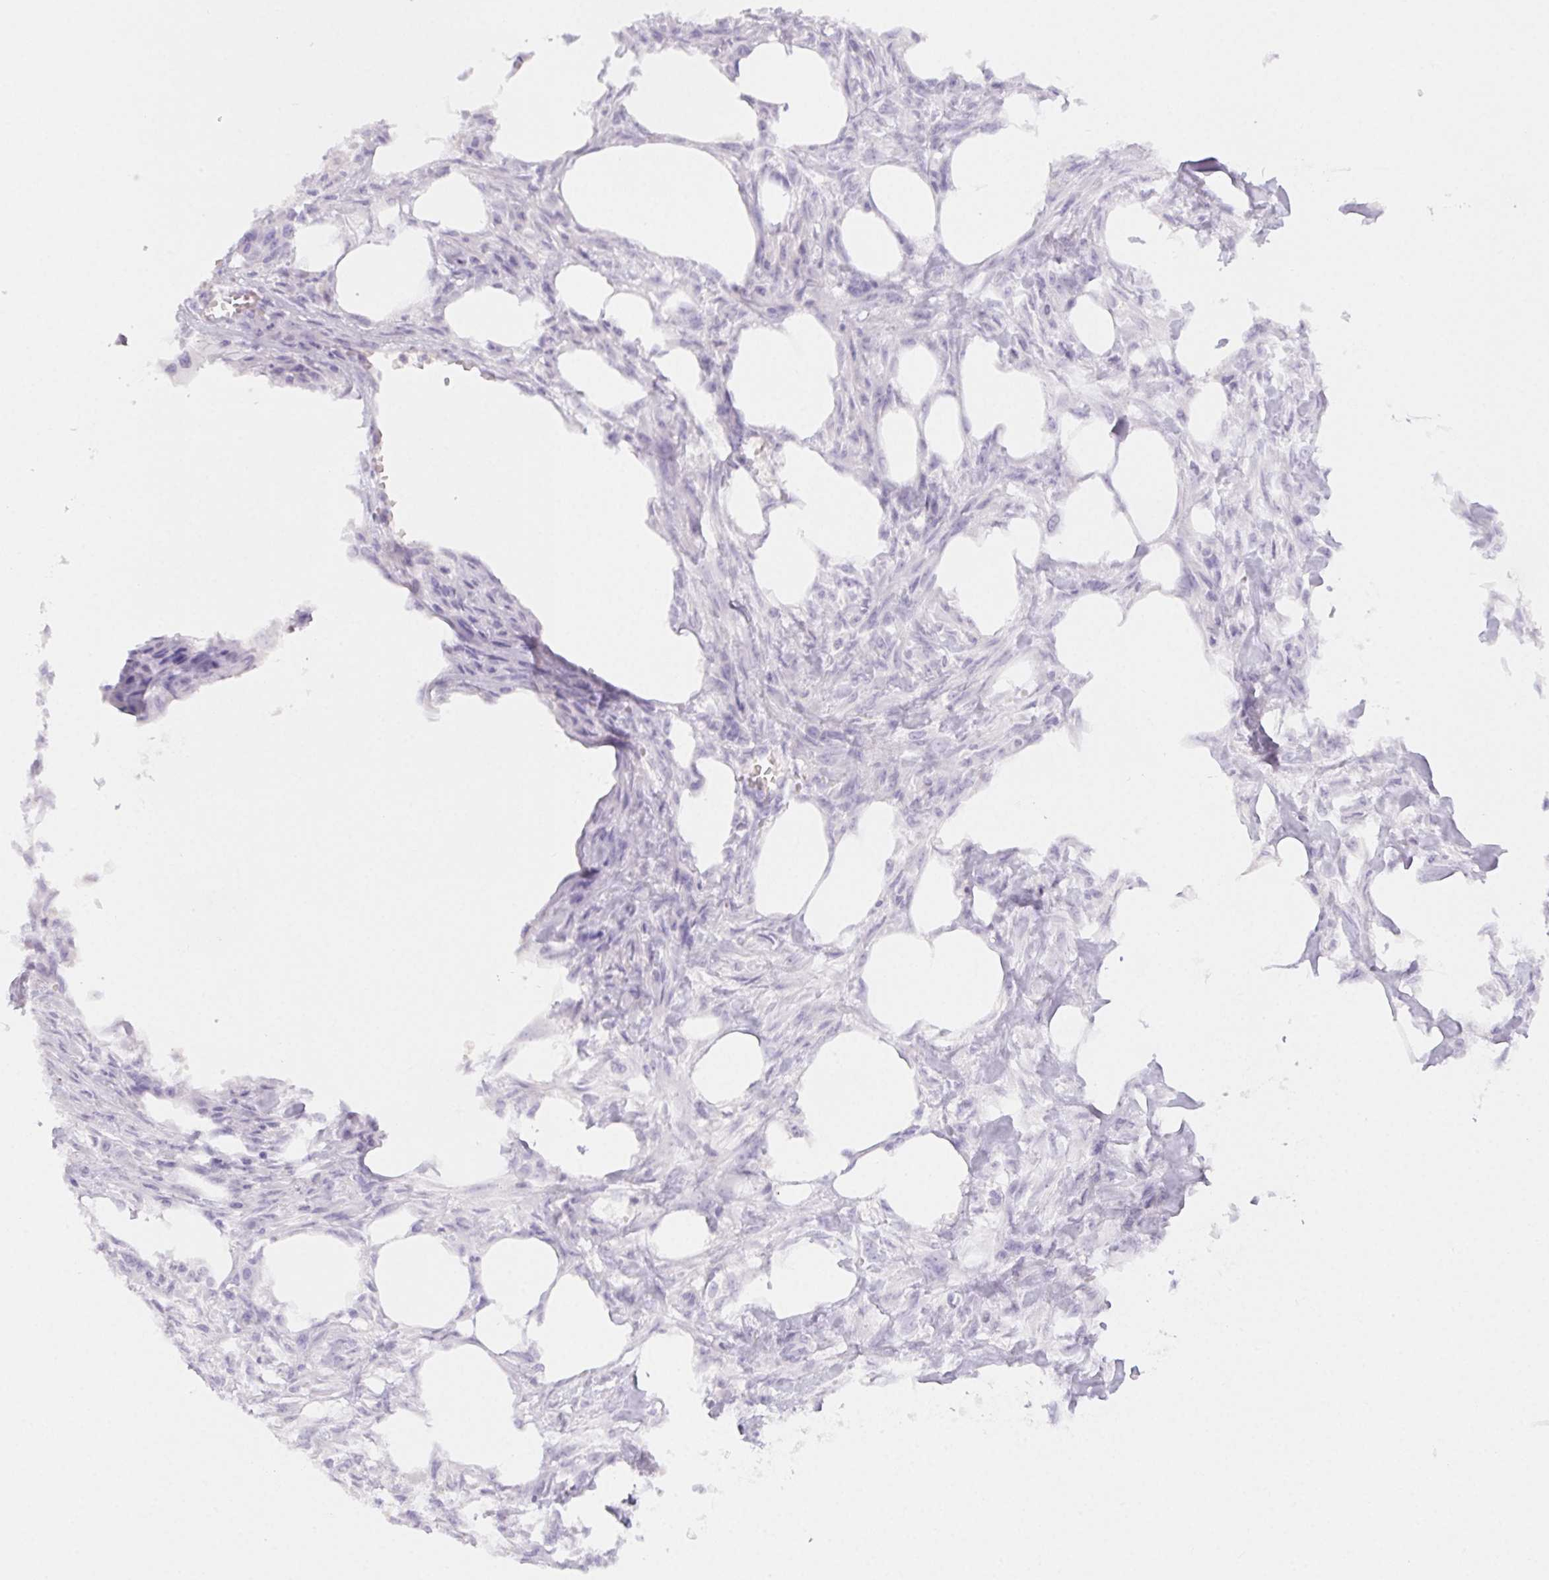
{"staining": {"intensity": "negative", "quantity": "none", "location": "none"}, "tissue": "skin cancer", "cell_type": "Tumor cells", "image_type": "cancer", "snomed": [{"axis": "morphology", "description": "Squamous cell carcinoma, NOS"}, {"axis": "topography", "description": "Skin"}], "caption": "A histopathology image of human skin squamous cell carcinoma is negative for staining in tumor cells. (Immunohistochemistry, brightfield microscopy, high magnification).", "gene": "PADI4", "patient": {"sex": "female", "age": 59}}